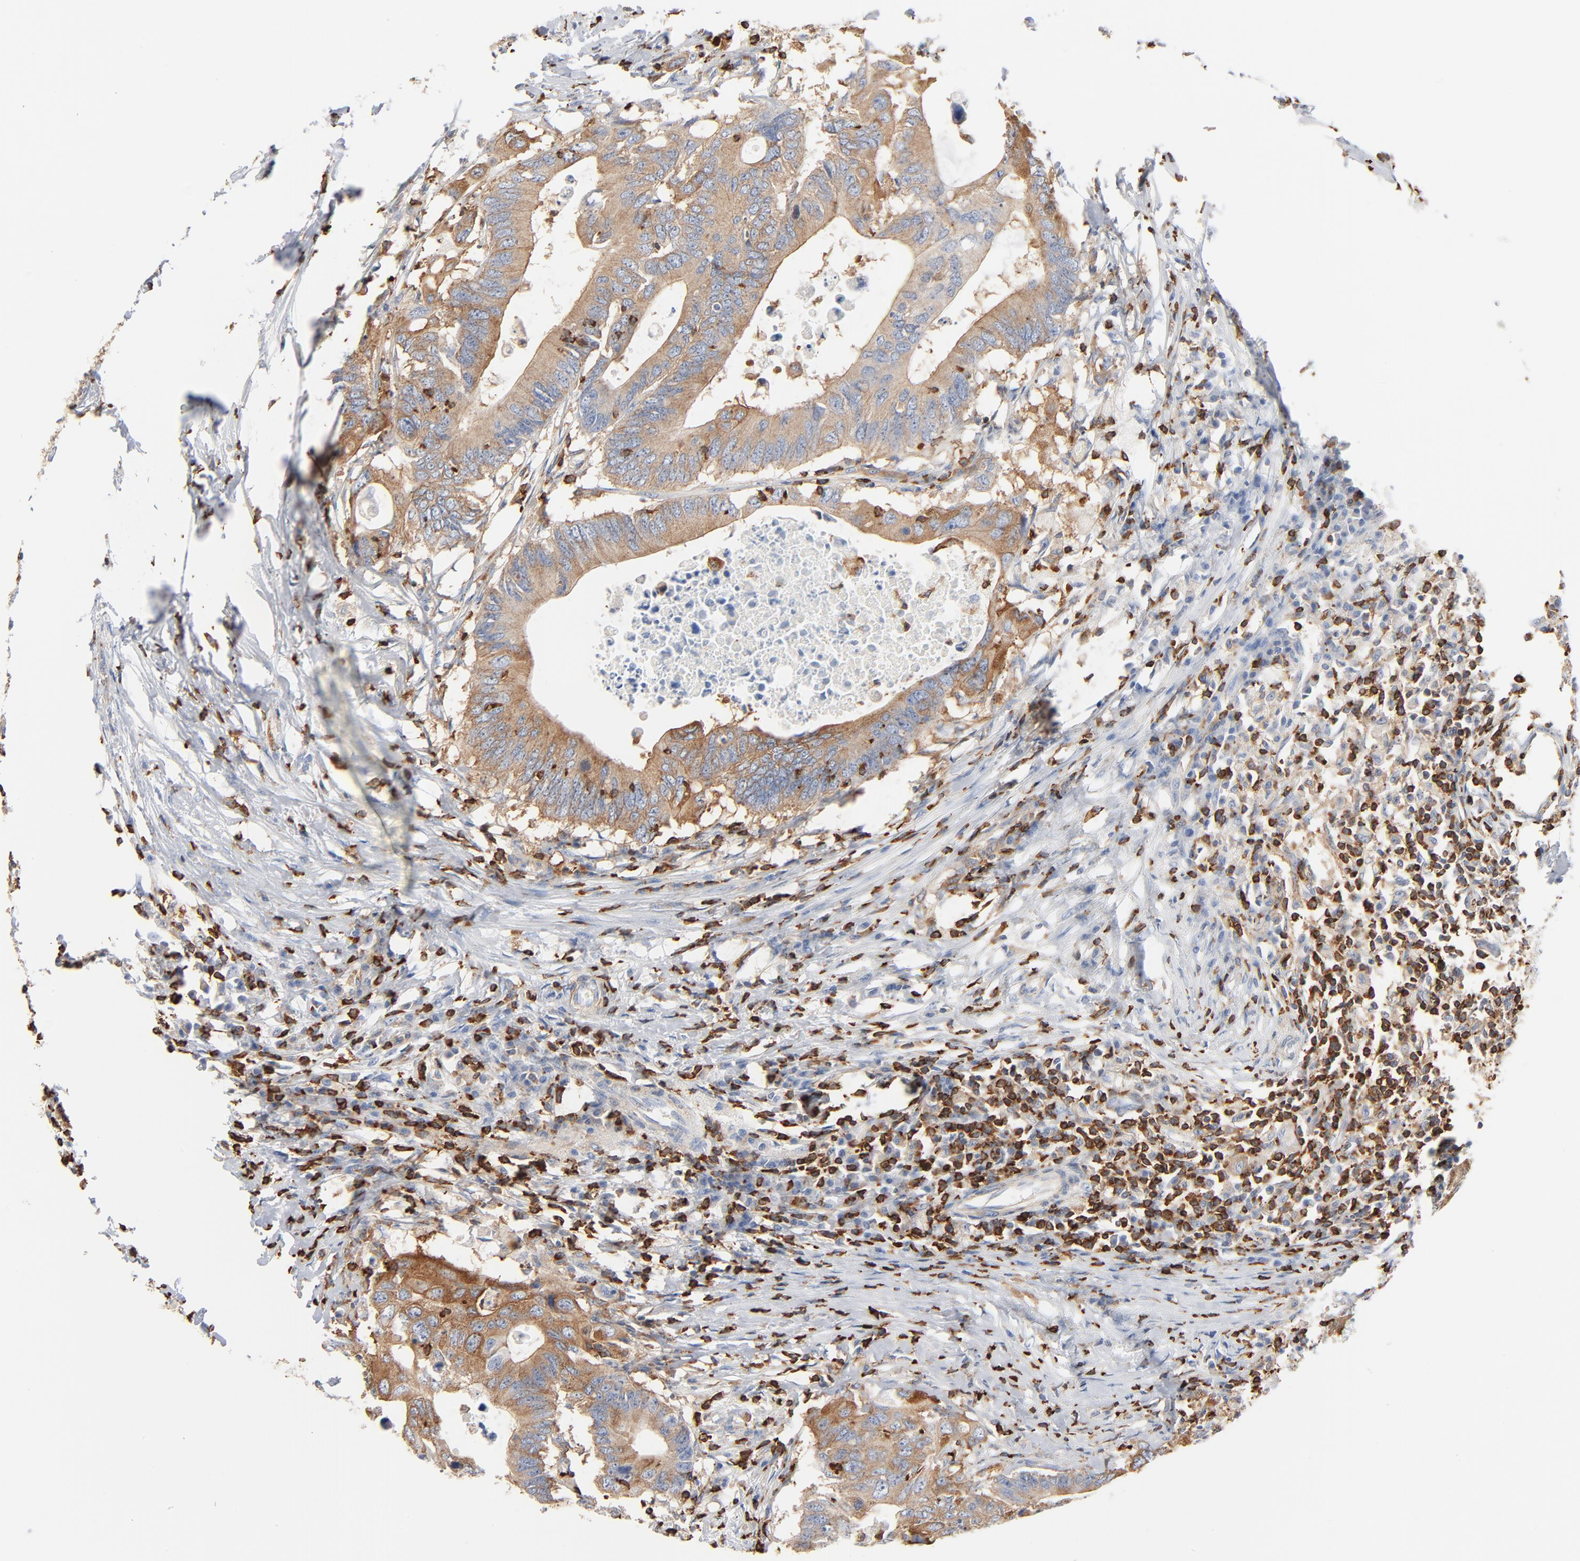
{"staining": {"intensity": "moderate", "quantity": "25%-75%", "location": "cytoplasmic/membranous"}, "tissue": "colorectal cancer", "cell_type": "Tumor cells", "image_type": "cancer", "snomed": [{"axis": "morphology", "description": "Adenocarcinoma, NOS"}, {"axis": "topography", "description": "Colon"}], "caption": "A high-resolution micrograph shows IHC staining of colorectal adenocarcinoma, which exhibits moderate cytoplasmic/membranous staining in about 25%-75% of tumor cells.", "gene": "SH3KBP1", "patient": {"sex": "male", "age": 71}}